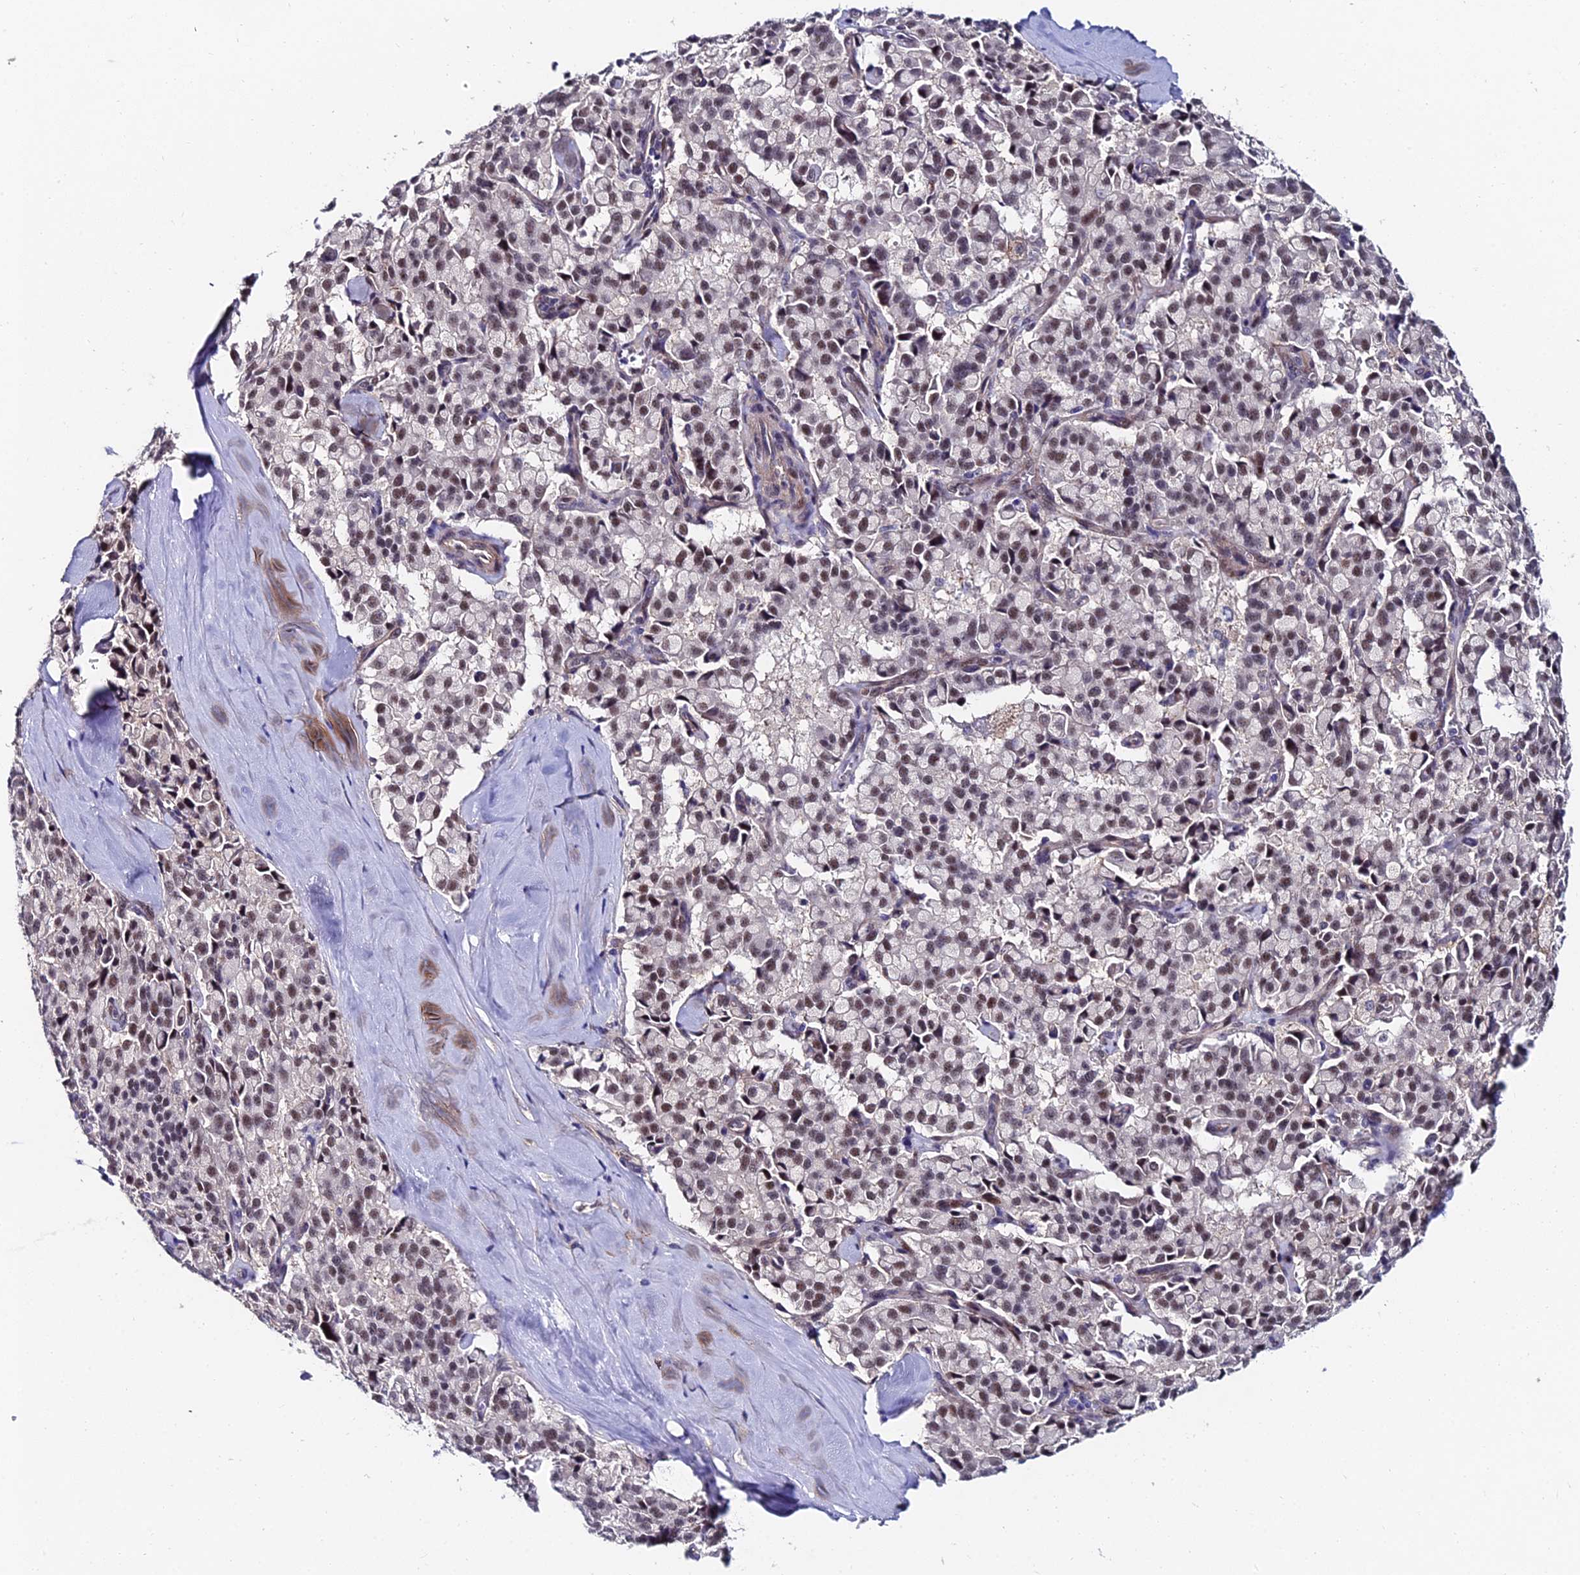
{"staining": {"intensity": "weak", "quantity": ">75%", "location": "nuclear"}, "tissue": "pancreatic cancer", "cell_type": "Tumor cells", "image_type": "cancer", "snomed": [{"axis": "morphology", "description": "Adenocarcinoma, NOS"}, {"axis": "topography", "description": "Pancreas"}], "caption": "Immunohistochemistry histopathology image of human pancreatic cancer stained for a protein (brown), which shows low levels of weak nuclear staining in approximately >75% of tumor cells.", "gene": "TRIM24", "patient": {"sex": "male", "age": 65}}